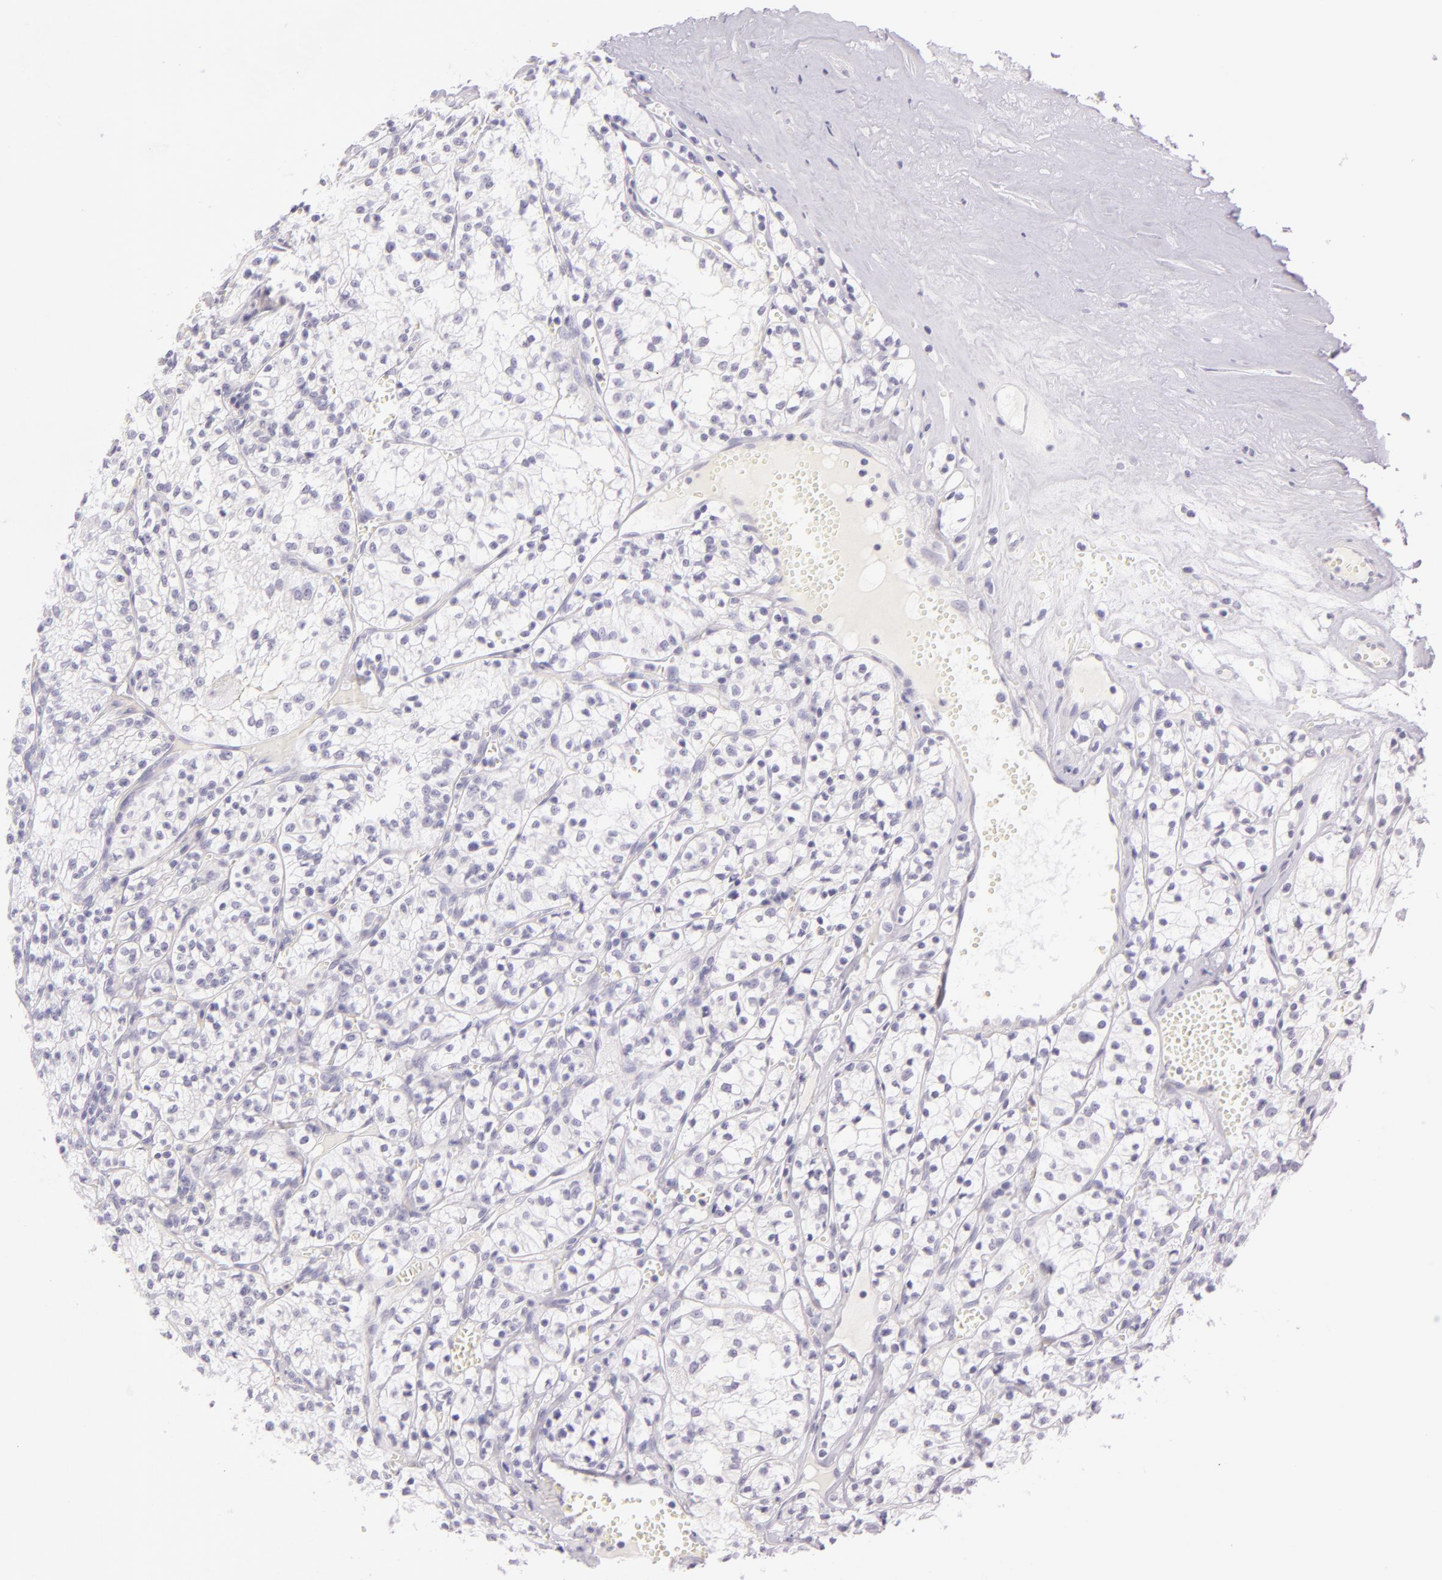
{"staining": {"intensity": "negative", "quantity": "none", "location": "none"}, "tissue": "renal cancer", "cell_type": "Tumor cells", "image_type": "cancer", "snomed": [{"axis": "morphology", "description": "Adenocarcinoma, NOS"}, {"axis": "topography", "description": "Kidney"}], "caption": "DAB (3,3'-diaminobenzidine) immunohistochemical staining of human adenocarcinoma (renal) demonstrates no significant staining in tumor cells.", "gene": "CBS", "patient": {"sex": "male", "age": 61}}